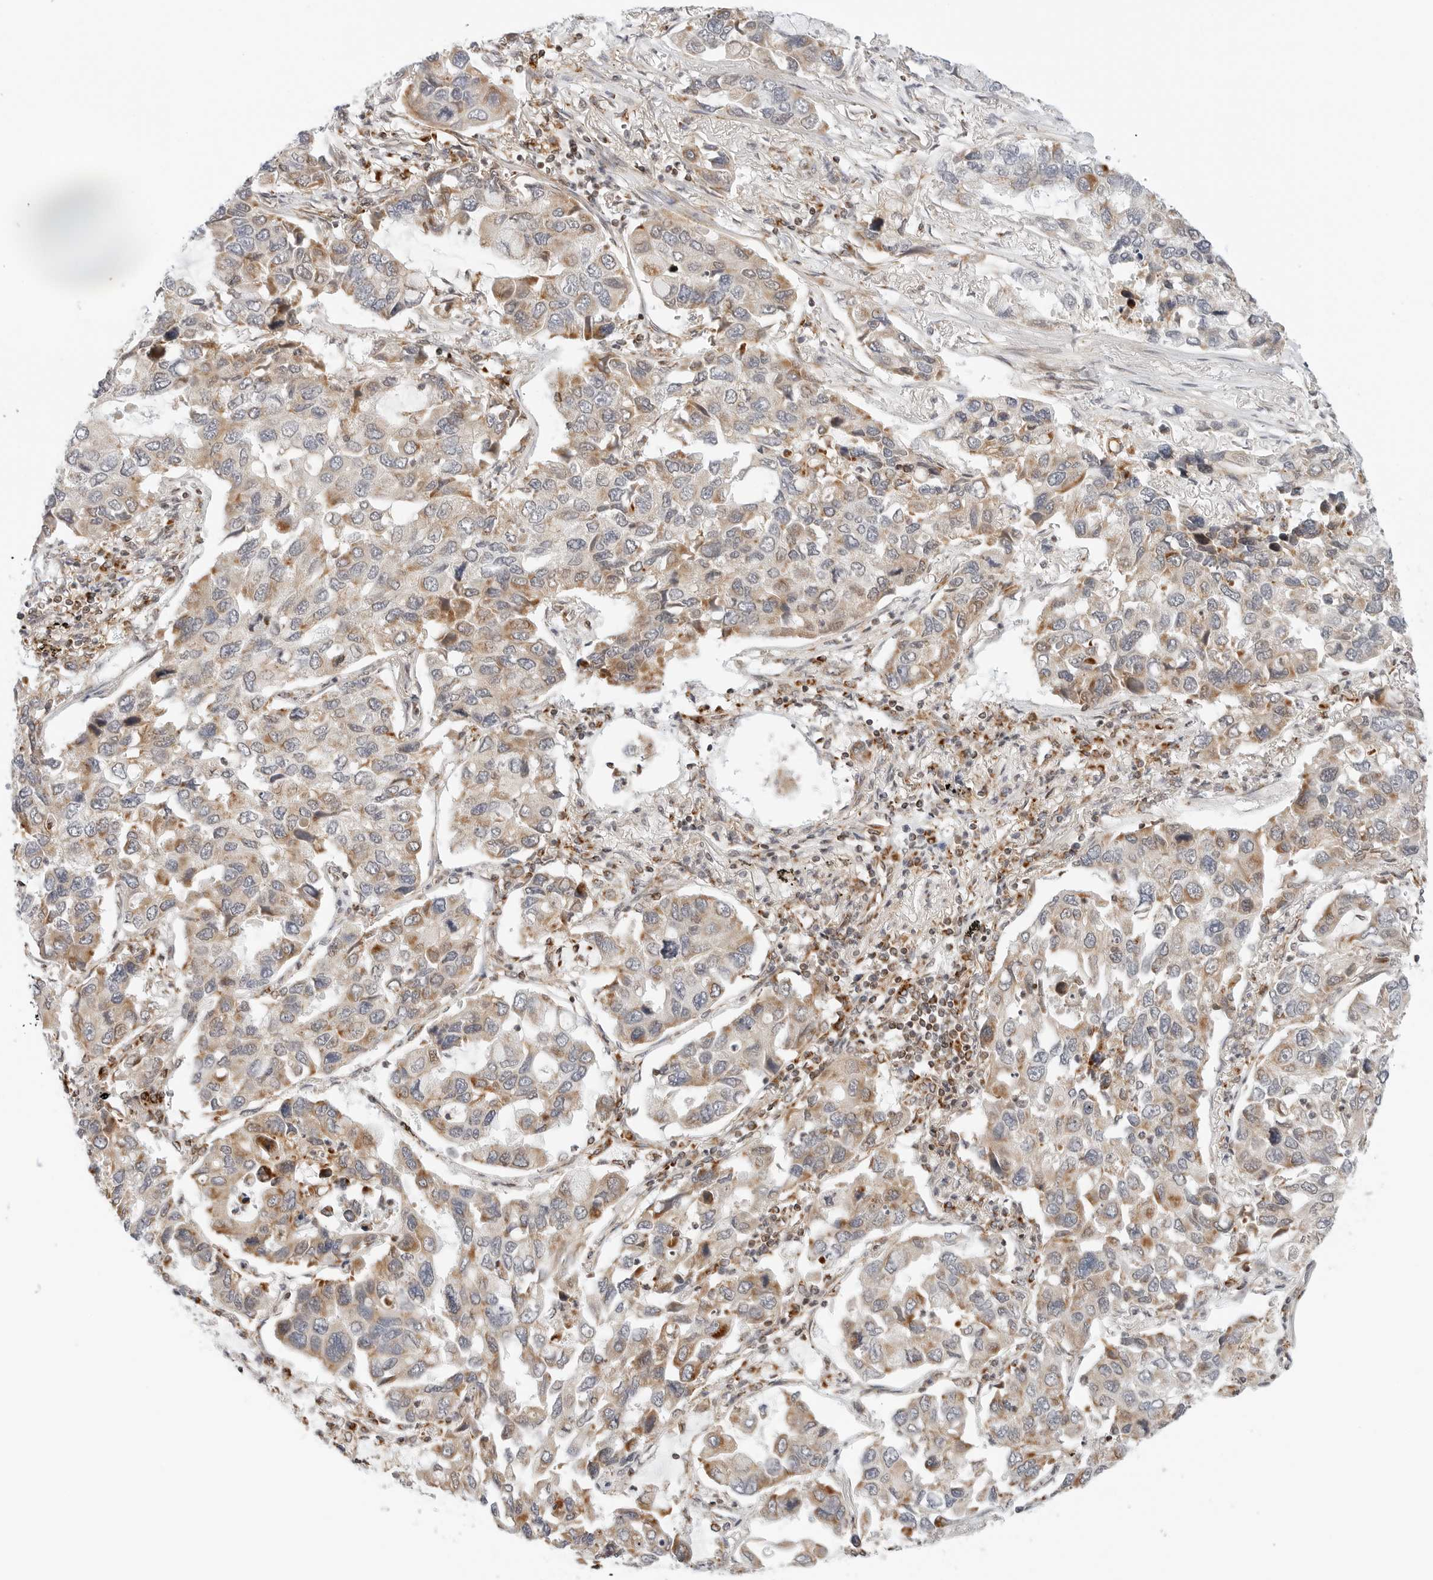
{"staining": {"intensity": "moderate", "quantity": ">75%", "location": "cytoplasmic/membranous"}, "tissue": "lung cancer", "cell_type": "Tumor cells", "image_type": "cancer", "snomed": [{"axis": "morphology", "description": "Adenocarcinoma, NOS"}, {"axis": "topography", "description": "Lung"}], "caption": "High-magnification brightfield microscopy of adenocarcinoma (lung) stained with DAB (3,3'-diaminobenzidine) (brown) and counterstained with hematoxylin (blue). tumor cells exhibit moderate cytoplasmic/membranous staining is appreciated in approximately>75% of cells.", "gene": "DYRK4", "patient": {"sex": "male", "age": 64}}